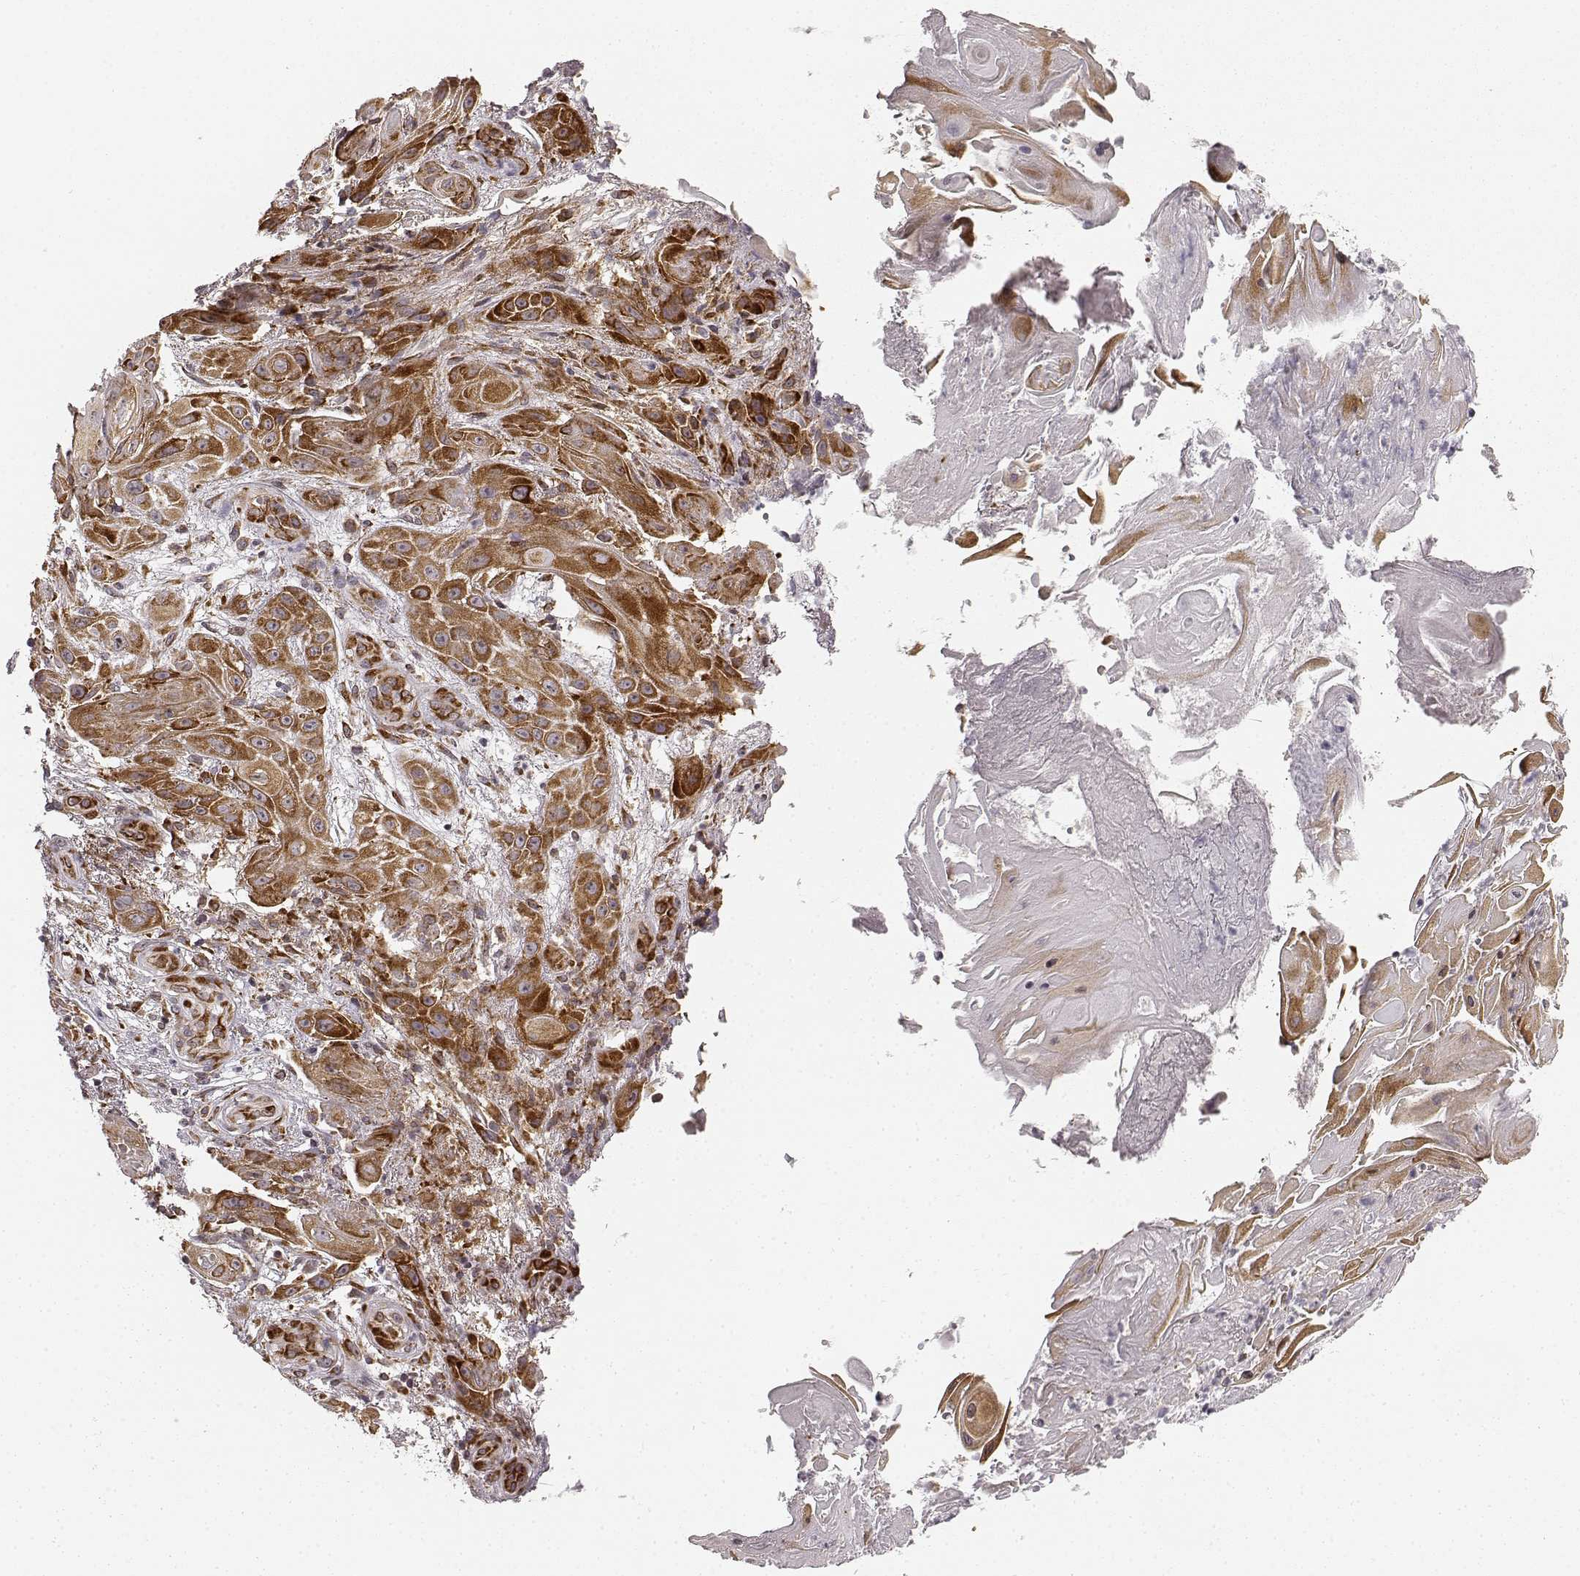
{"staining": {"intensity": "strong", "quantity": "25%-75%", "location": "cytoplasmic/membranous"}, "tissue": "skin cancer", "cell_type": "Tumor cells", "image_type": "cancer", "snomed": [{"axis": "morphology", "description": "Squamous cell carcinoma, NOS"}, {"axis": "topography", "description": "Skin"}], "caption": "Skin squamous cell carcinoma stained with immunohistochemistry exhibits strong cytoplasmic/membranous positivity in approximately 25%-75% of tumor cells. The protein of interest is shown in brown color, while the nuclei are stained blue.", "gene": "TMEM14A", "patient": {"sex": "male", "age": 62}}